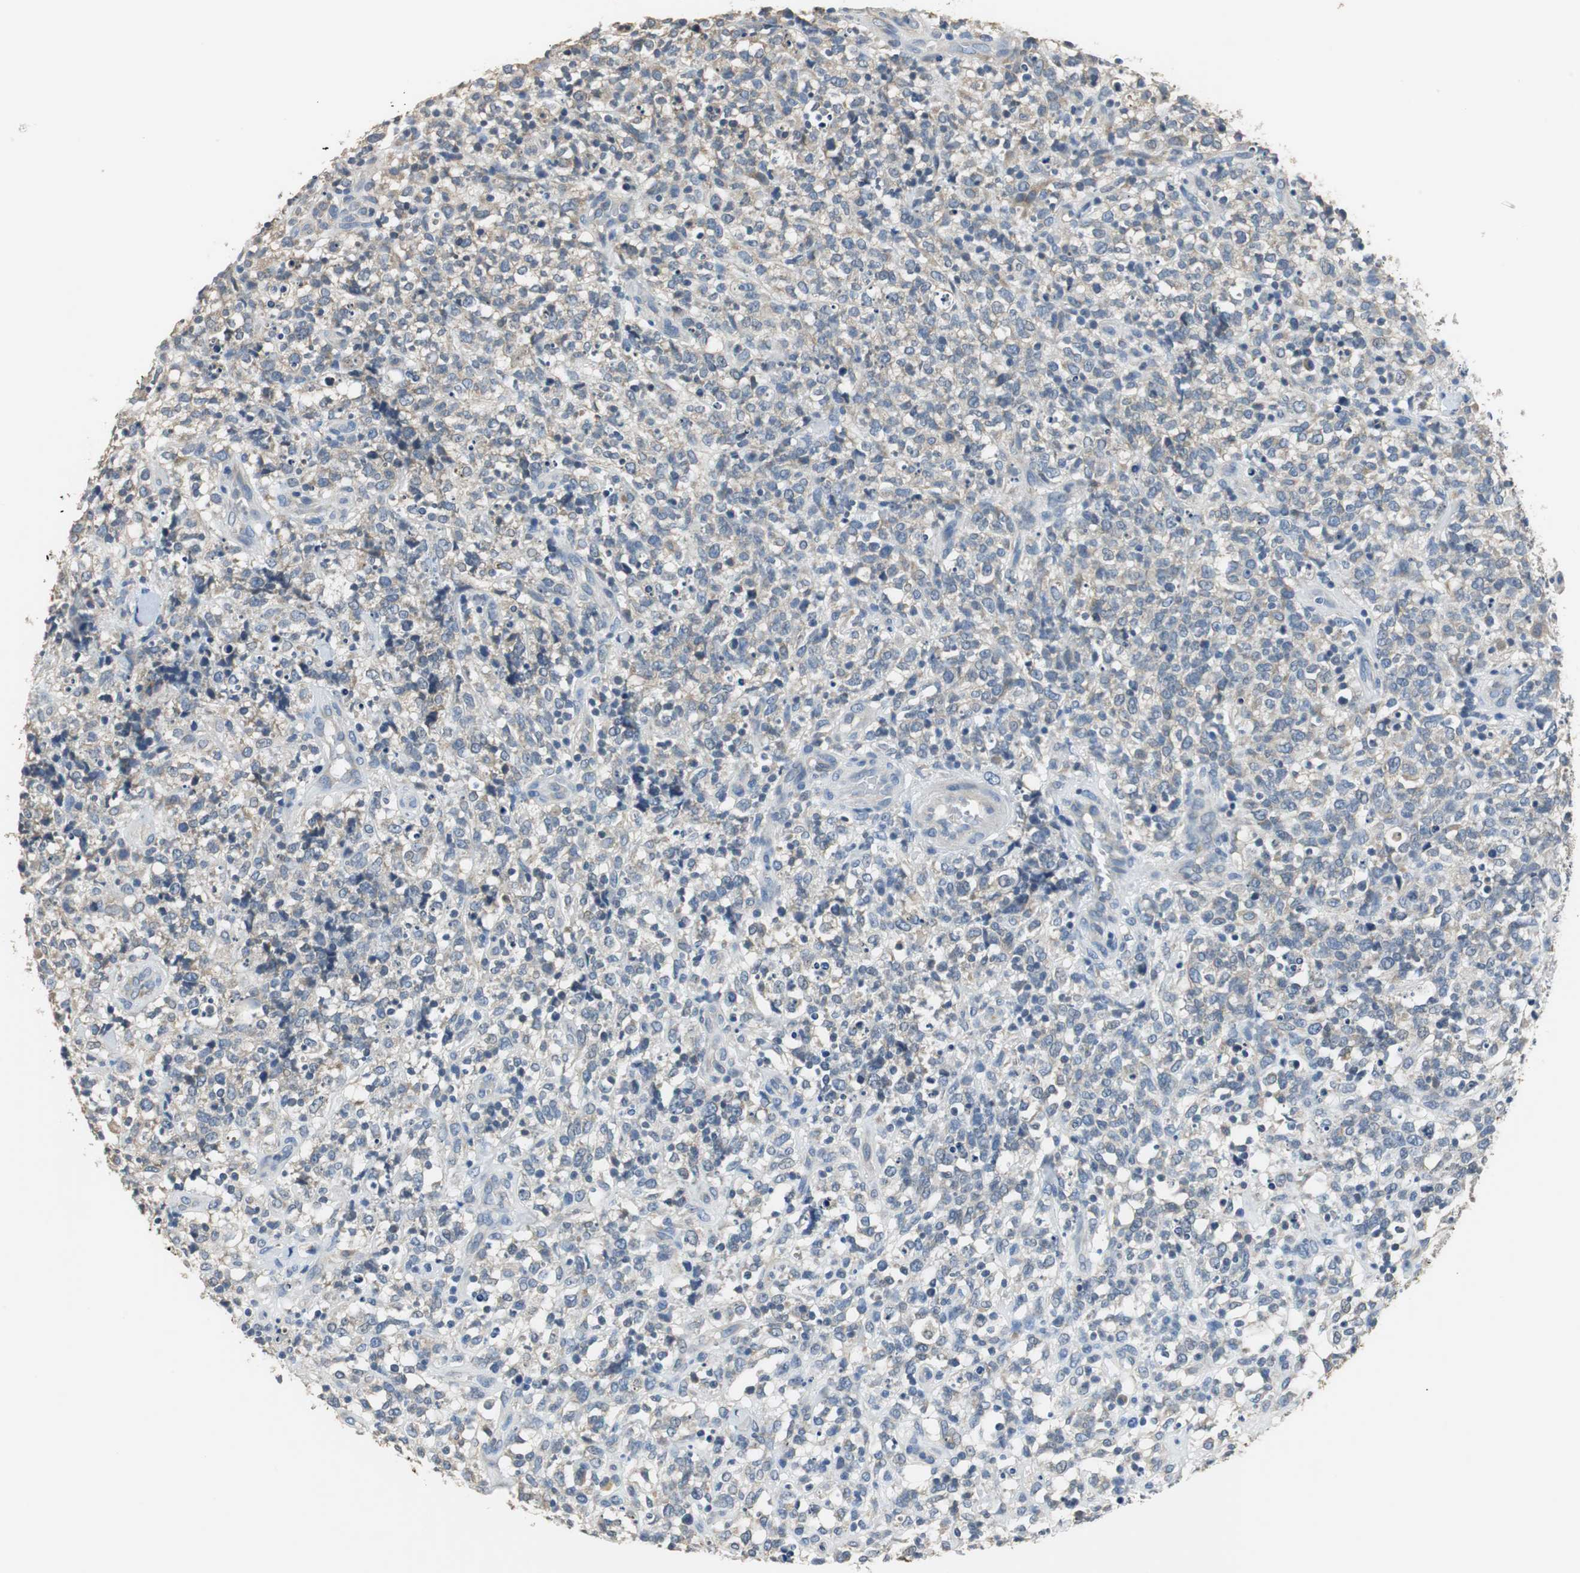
{"staining": {"intensity": "weak", "quantity": "<25%", "location": "cytoplasmic/membranous"}, "tissue": "lymphoma", "cell_type": "Tumor cells", "image_type": "cancer", "snomed": [{"axis": "morphology", "description": "Malignant lymphoma, non-Hodgkin's type, High grade"}, {"axis": "topography", "description": "Lymph node"}], "caption": "Tumor cells show no significant expression in lymphoma.", "gene": "MTIF2", "patient": {"sex": "female", "age": 73}}